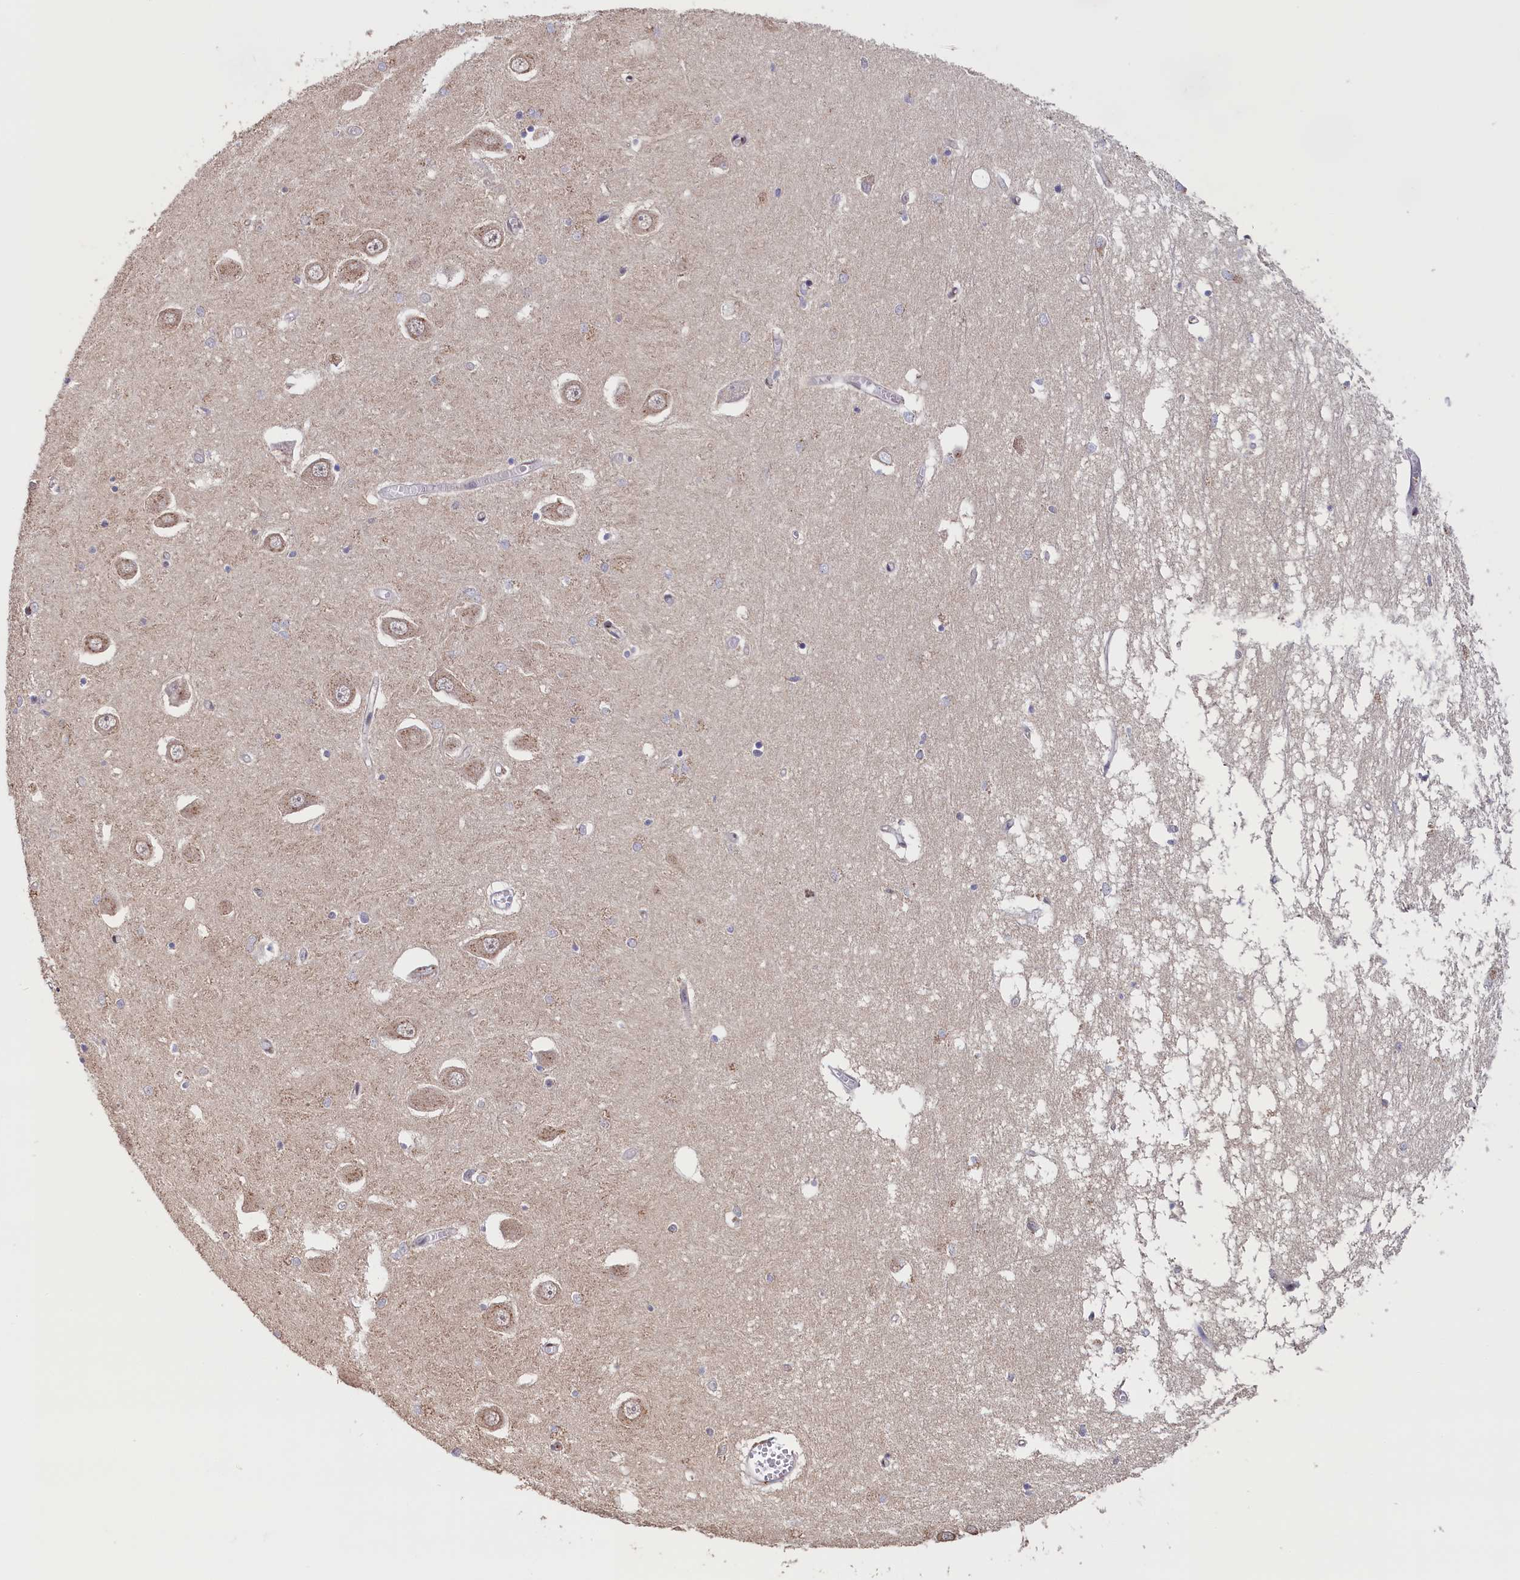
{"staining": {"intensity": "negative", "quantity": "none", "location": "none"}, "tissue": "hippocampus", "cell_type": "Glial cells", "image_type": "normal", "snomed": [{"axis": "morphology", "description": "Normal tissue, NOS"}, {"axis": "topography", "description": "Hippocampus"}], "caption": "IHC of normal human hippocampus exhibits no staining in glial cells. Brightfield microscopy of immunohistochemistry stained with DAB (brown) and hematoxylin (blue), captured at high magnification.", "gene": "PIGQ", "patient": {"sex": "male", "age": 70}}